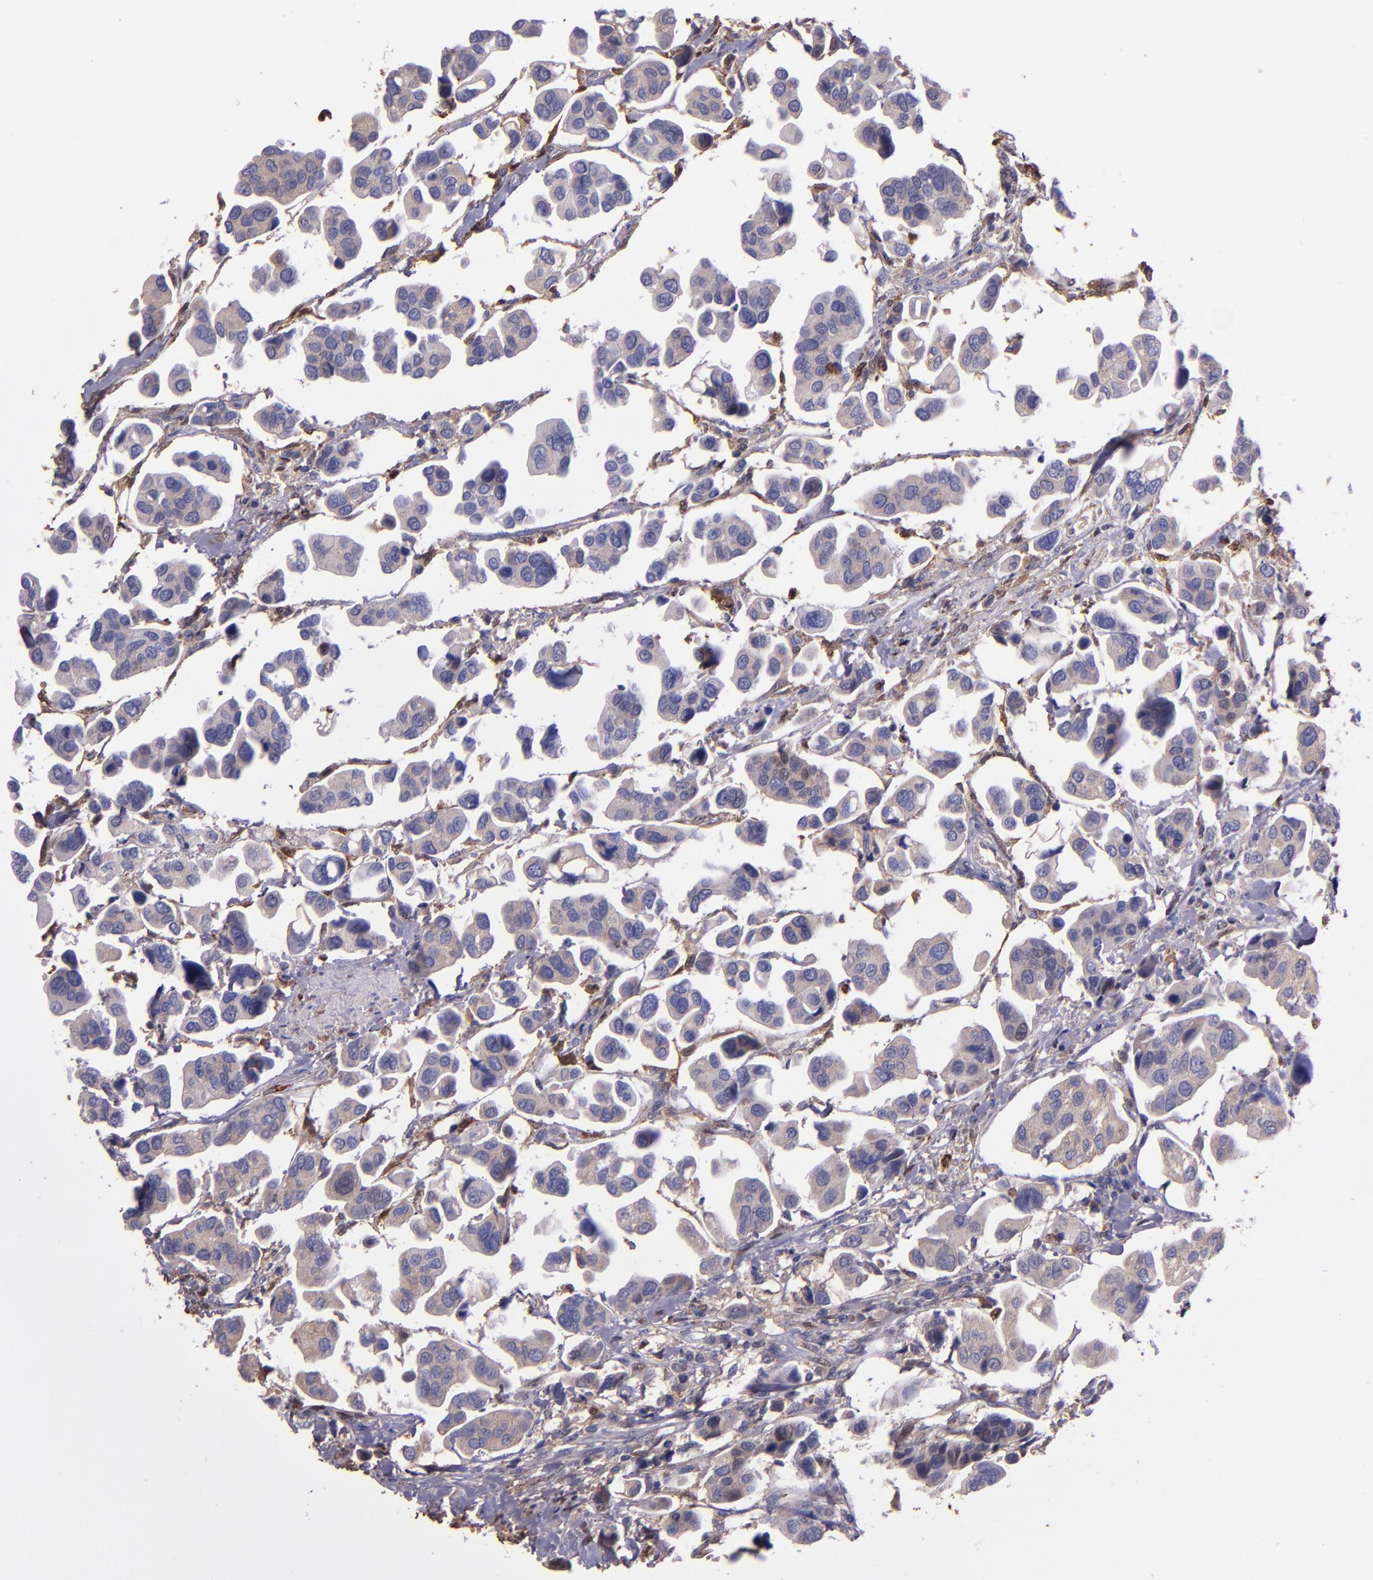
{"staining": {"intensity": "weak", "quantity": ">75%", "location": "cytoplasmic/membranous"}, "tissue": "urothelial cancer", "cell_type": "Tumor cells", "image_type": "cancer", "snomed": [{"axis": "morphology", "description": "Adenocarcinoma, NOS"}, {"axis": "topography", "description": "Urinary bladder"}], "caption": "Urothelial cancer tissue reveals weak cytoplasmic/membranous staining in approximately >75% of tumor cells, visualized by immunohistochemistry.", "gene": "WASHC1", "patient": {"sex": "male", "age": 61}}